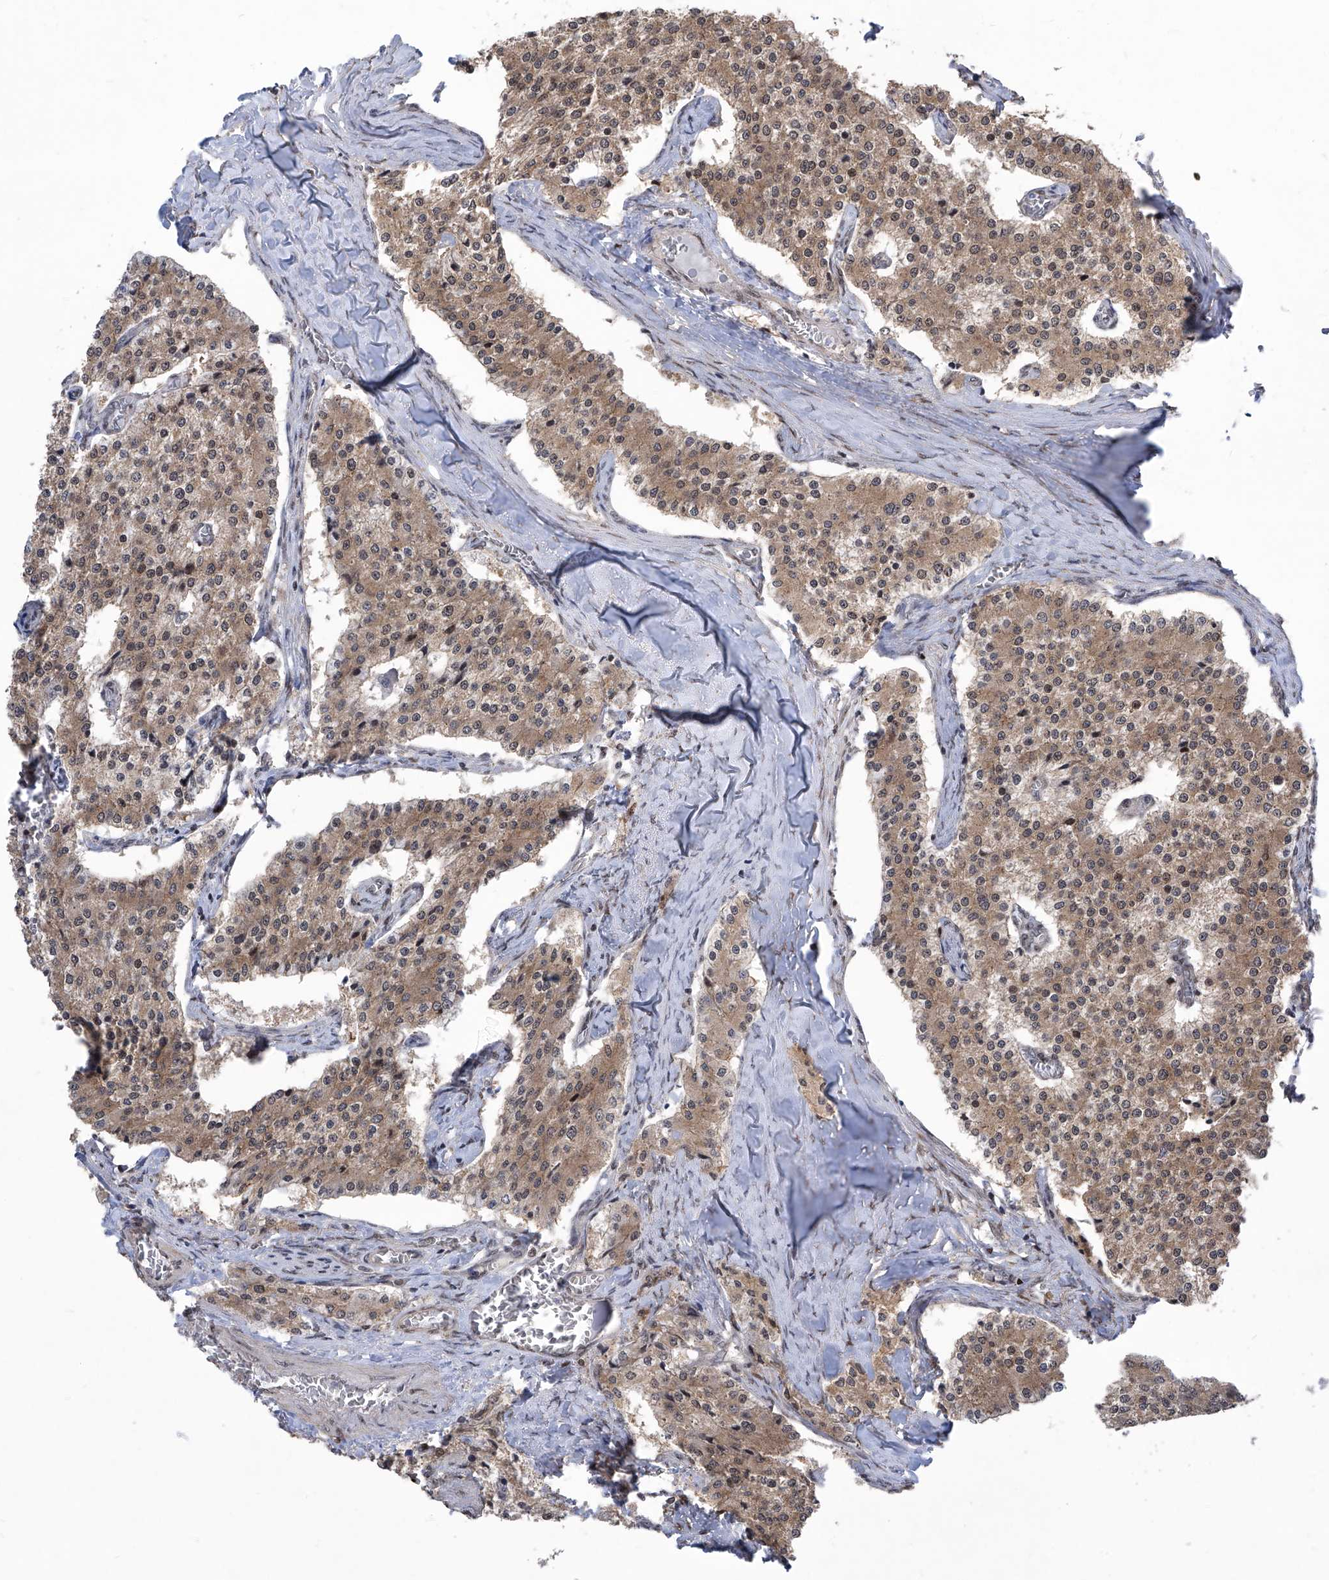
{"staining": {"intensity": "moderate", "quantity": ">75%", "location": "cytoplasmic/membranous"}, "tissue": "carcinoid", "cell_type": "Tumor cells", "image_type": "cancer", "snomed": [{"axis": "morphology", "description": "Carcinoid, malignant, NOS"}, {"axis": "topography", "description": "Colon"}], "caption": "Immunohistochemistry micrograph of malignant carcinoid stained for a protein (brown), which exhibits medium levels of moderate cytoplasmic/membranous expression in about >75% of tumor cells.", "gene": "CETN2", "patient": {"sex": "female", "age": 52}}